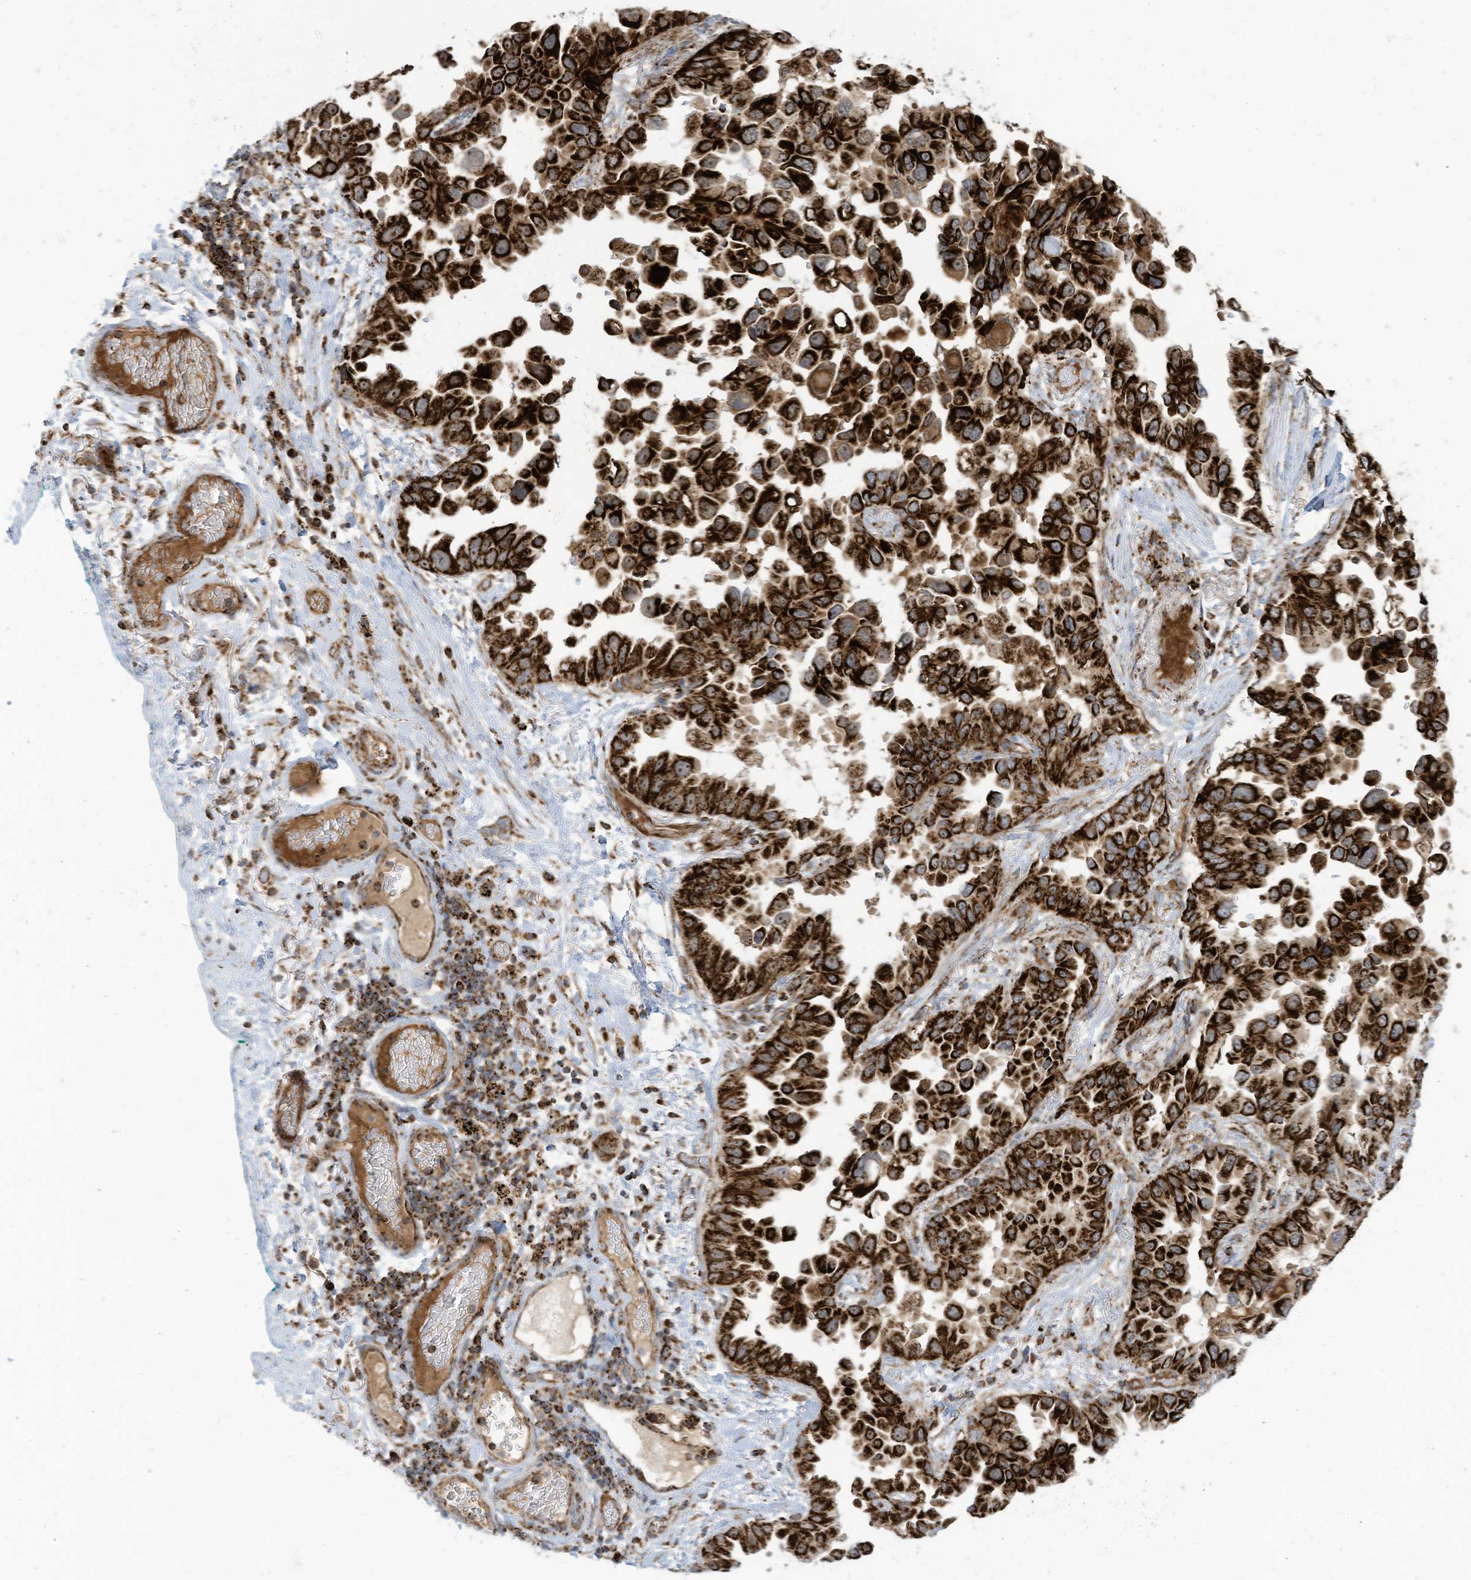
{"staining": {"intensity": "strong", "quantity": ">75%", "location": "cytoplasmic/membranous"}, "tissue": "lung cancer", "cell_type": "Tumor cells", "image_type": "cancer", "snomed": [{"axis": "morphology", "description": "Adenocarcinoma, NOS"}, {"axis": "topography", "description": "Lung"}], "caption": "This is a histology image of immunohistochemistry (IHC) staining of lung cancer, which shows strong expression in the cytoplasmic/membranous of tumor cells.", "gene": "COX10", "patient": {"sex": "female", "age": 67}}